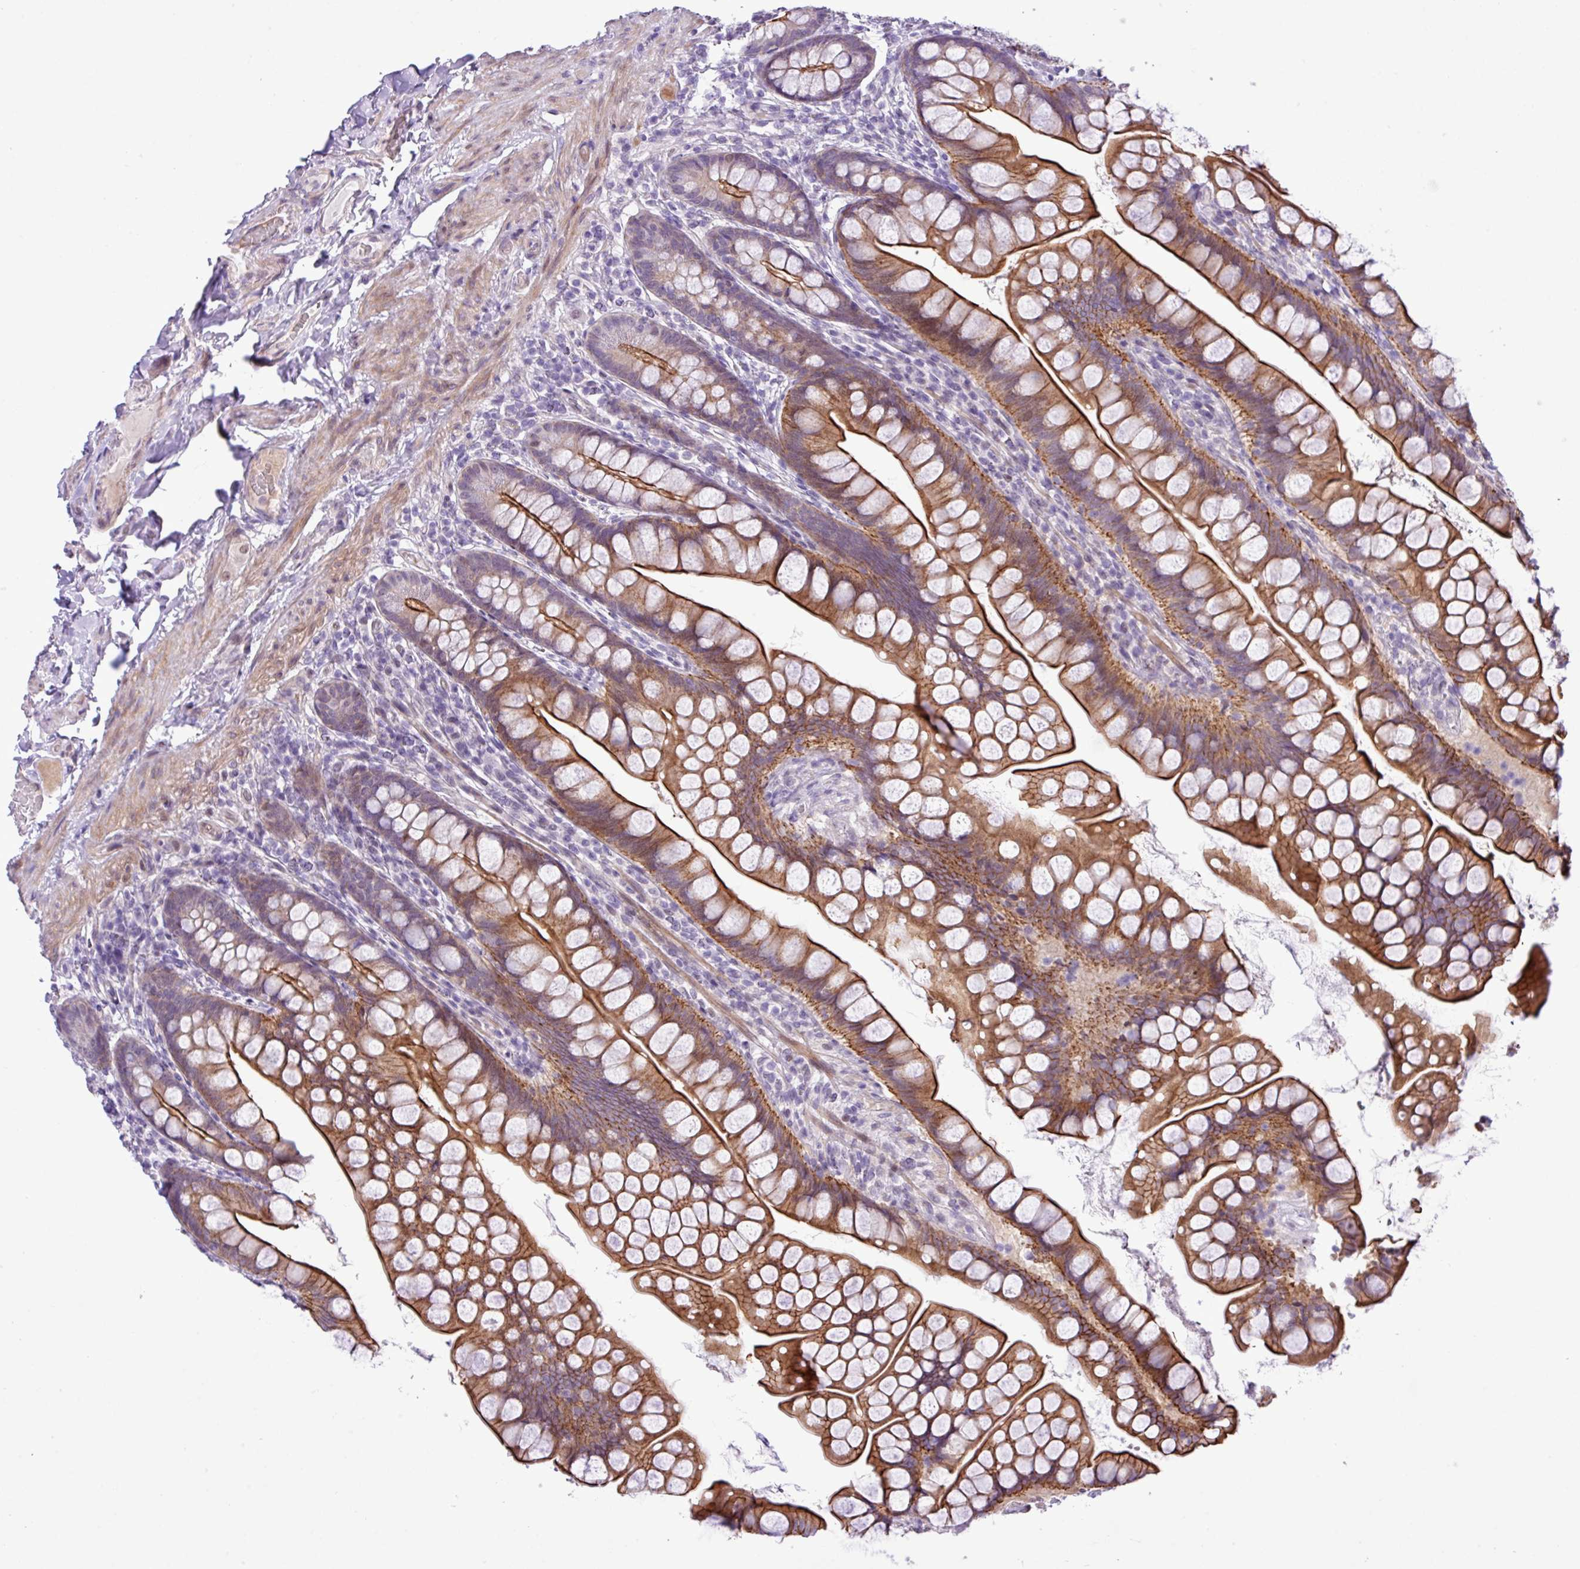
{"staining": {"intensity": "strong", "quantity": ">75%", "location": "cytoplasmic/membranous"}, "tissue": "small intestine", "cell_type": "Glandular cells", "image_type": "normal", "snomed": [{"axis": "morphology", "description": "Normal tissue, NOS"}, {"axis": "topography", "description": "Small intestine"}], "caption": "Approximately >75% of glandular cells in unremarkable human small intestine reveal strong cytoplasmic/membranous protein positivity as visualized by brown immunohistochemical staining.", "gene": "YLPM1", "patient": {"sex": "male", "age": 70}}